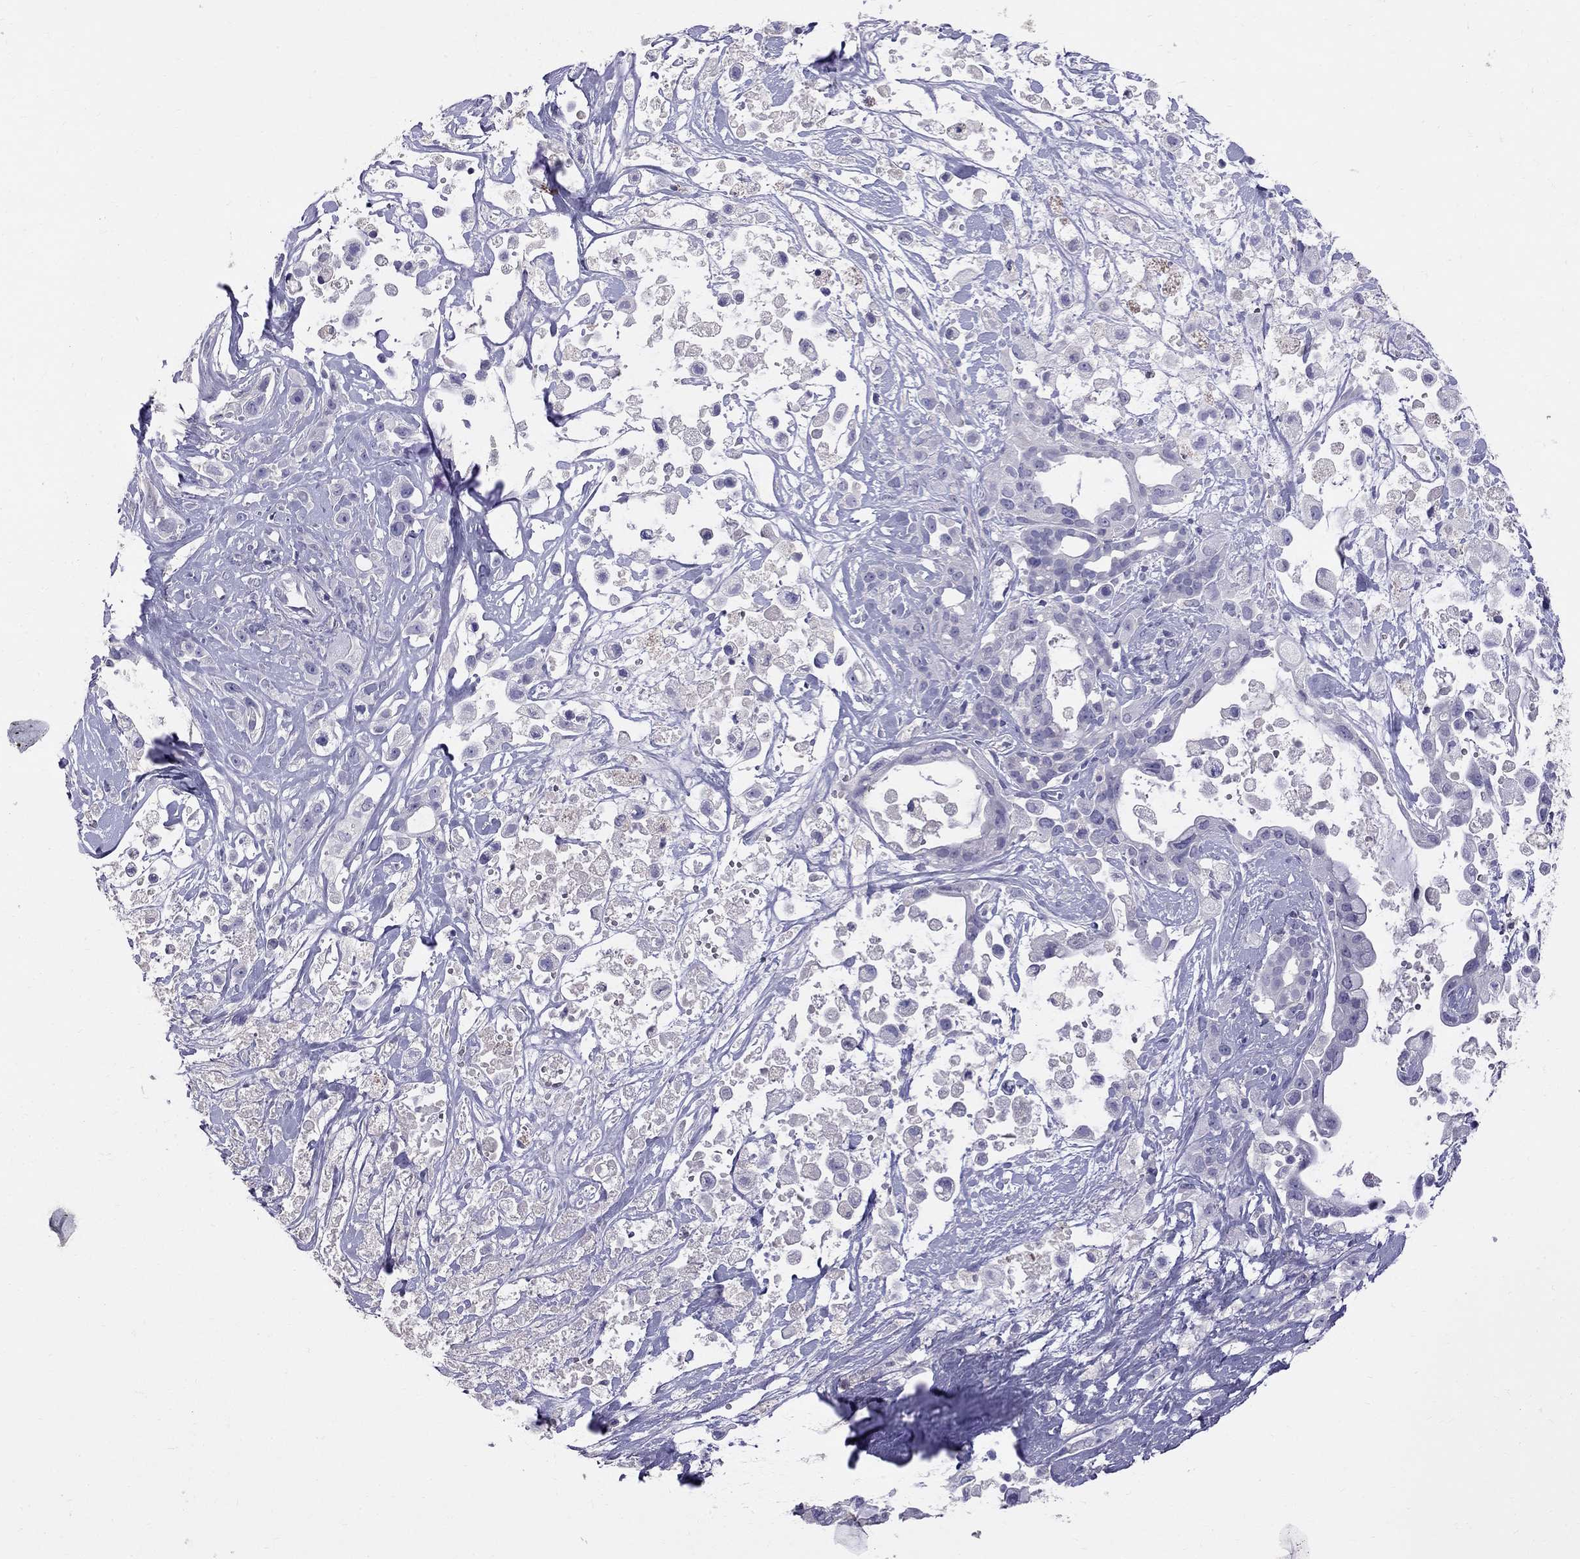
{"staining": {"intensity": "negative", "quantity": "none", "location": "none"}, "tissue": "pancreatic cancer", "cell_type": "Tumor cells", "image_type": "cancer", "snomed": [{"axis": "morphology", "description": "Adenocarcinoma, NOS"}, {"axis": "topography", "description": "Pancreas"}], "caption": "High magnification brightfield microscopy of pancreatic adenocarcinoma stained with DAB (3,3'-diaminobenzidine) (brown) and counterstained with hematoxylin (blue): tumor cells show no significant staining.", "gene": "CFAP91", "patient": {"sex": "male", "age": 44}}